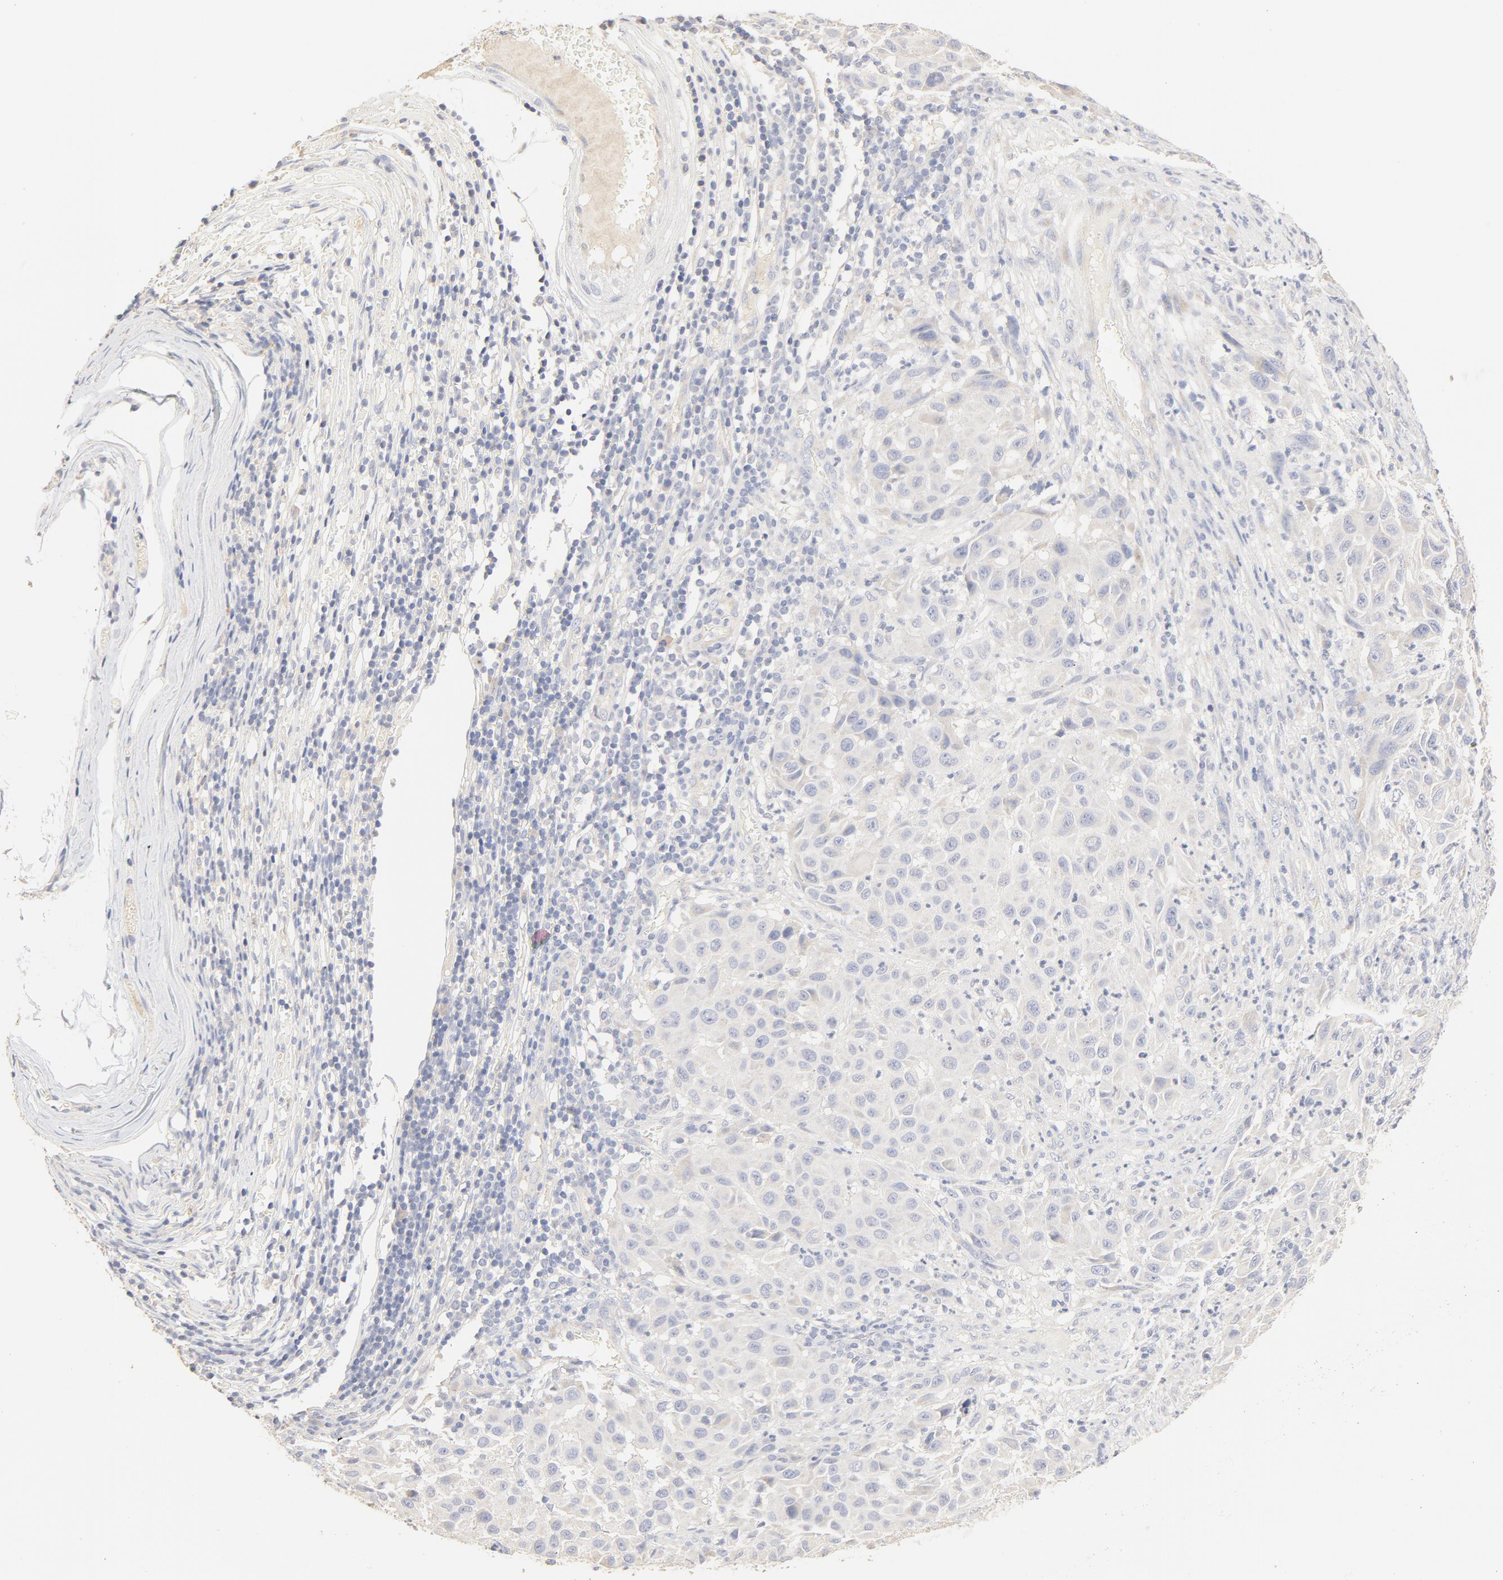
{"staining": {"intensity": "negative", "quantity": "none", "location": "none"}, "tissue": "melanoma", "cell_type": "Tumor cells", "image_type": "cancer", "snomed": [{"axis": "morphology", "description": "Malignant melanoma, Metastatic site"}, {"axis": "topography", "description": "Lymph node"}], "caption": "The immunohistochemistry (IHC) photomicrograph has no significant positivity in tumor cells of melanoma tissue. (DAB (3,3'-diaminobenzidine) immunohistochemistry visualized using brightfield microscopy, high magnification).", "gene": "FCGBP", "patient": {"sex": "male", "age": 61}}